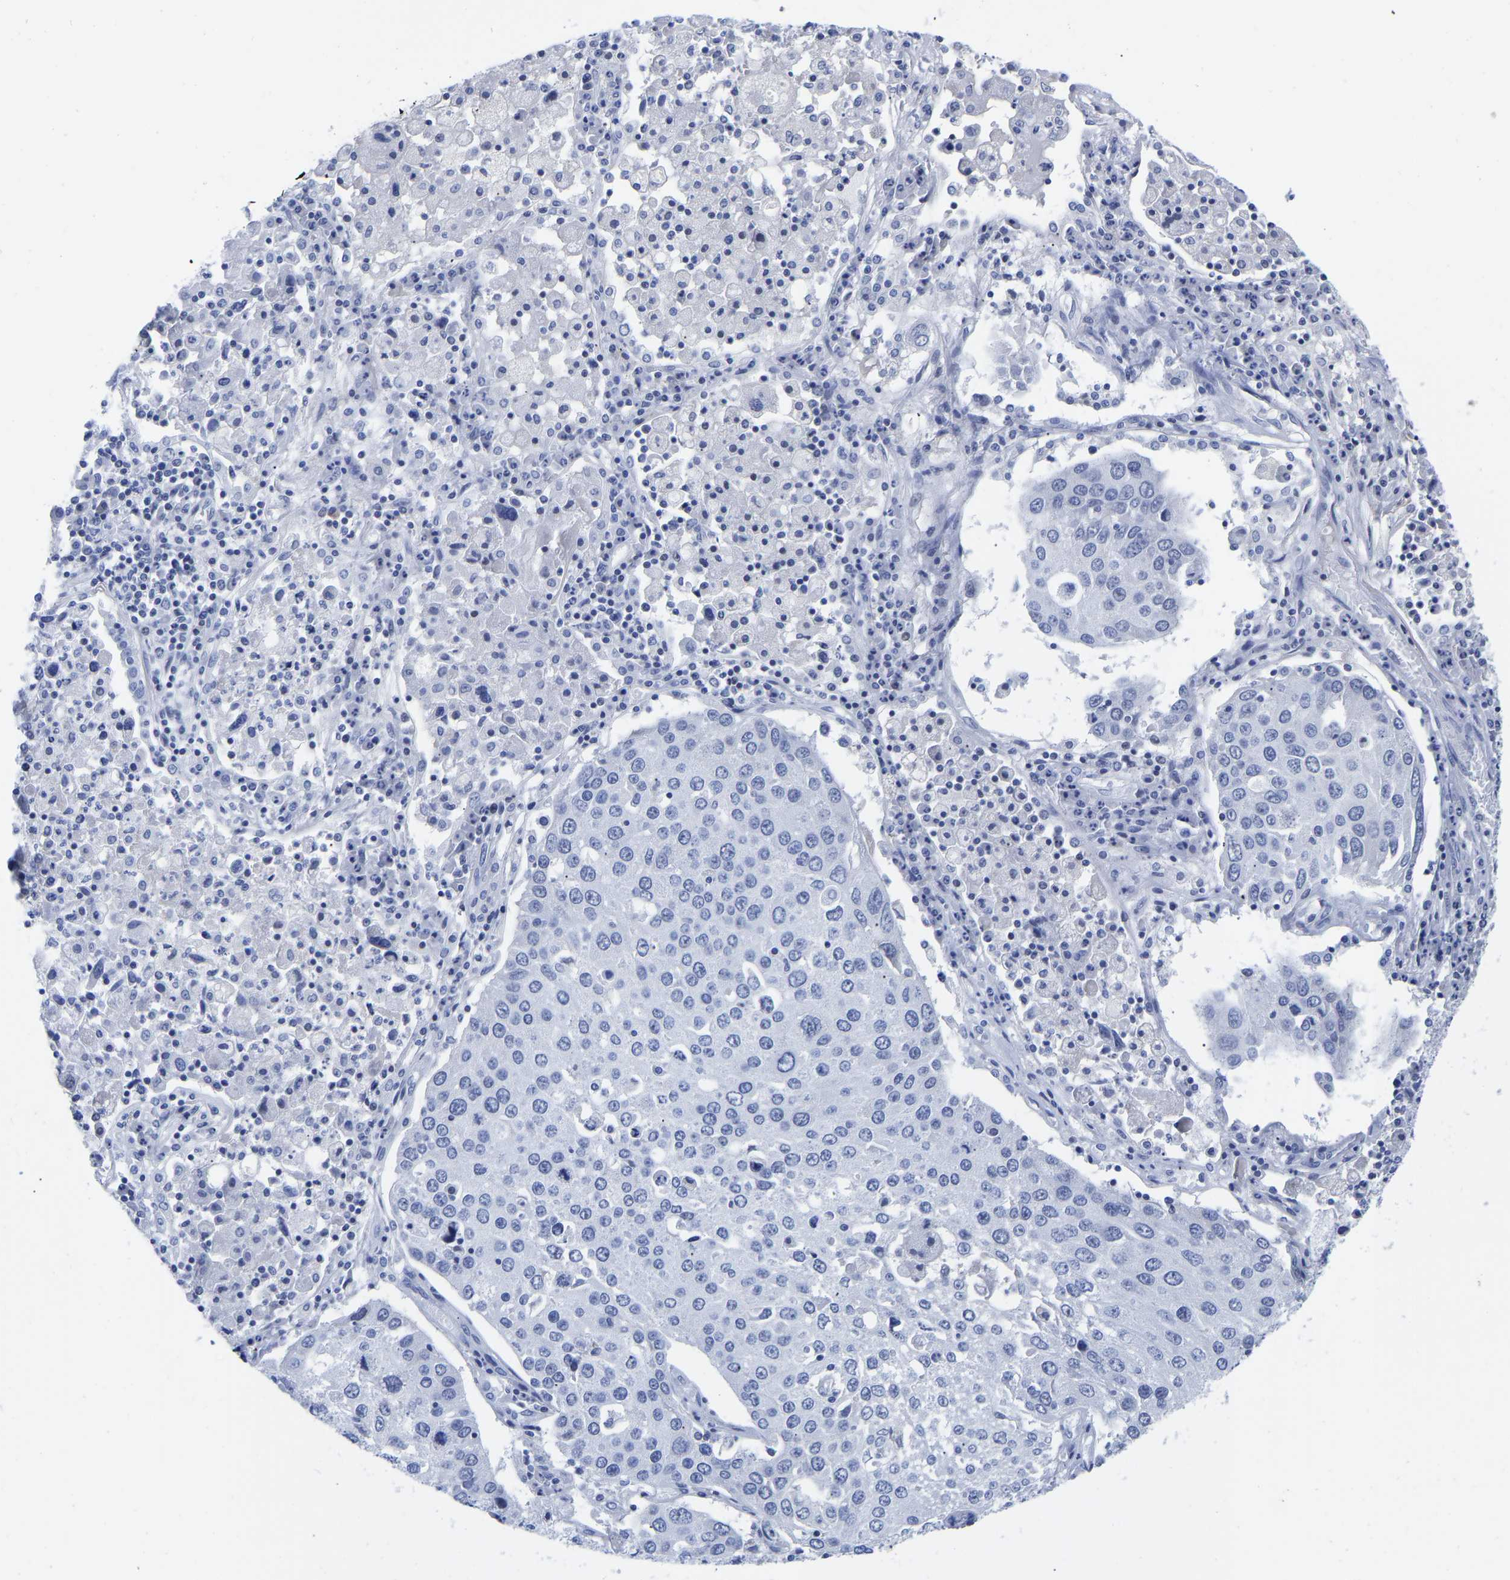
{"staining": {"intensity": "negative", "quantity": "none", "location": "none"}, "tissue": "lung cancer", "cell_type": "Tumor cells", "image_type": "cancer", "snomed": [{"axis": "morphology", "description": "Squamous cell carcinoma, NOS"}, {"axis": "topography", "description": "Lung"}], "caption": "This is a photomicrograph of IHC staining of squamous cell carcinoma (lung), which shows no staining in tumor cells. Nuclei are stained in blue.", "gene": "GPA33", "patient": {"sex": "male", "age": 65}}